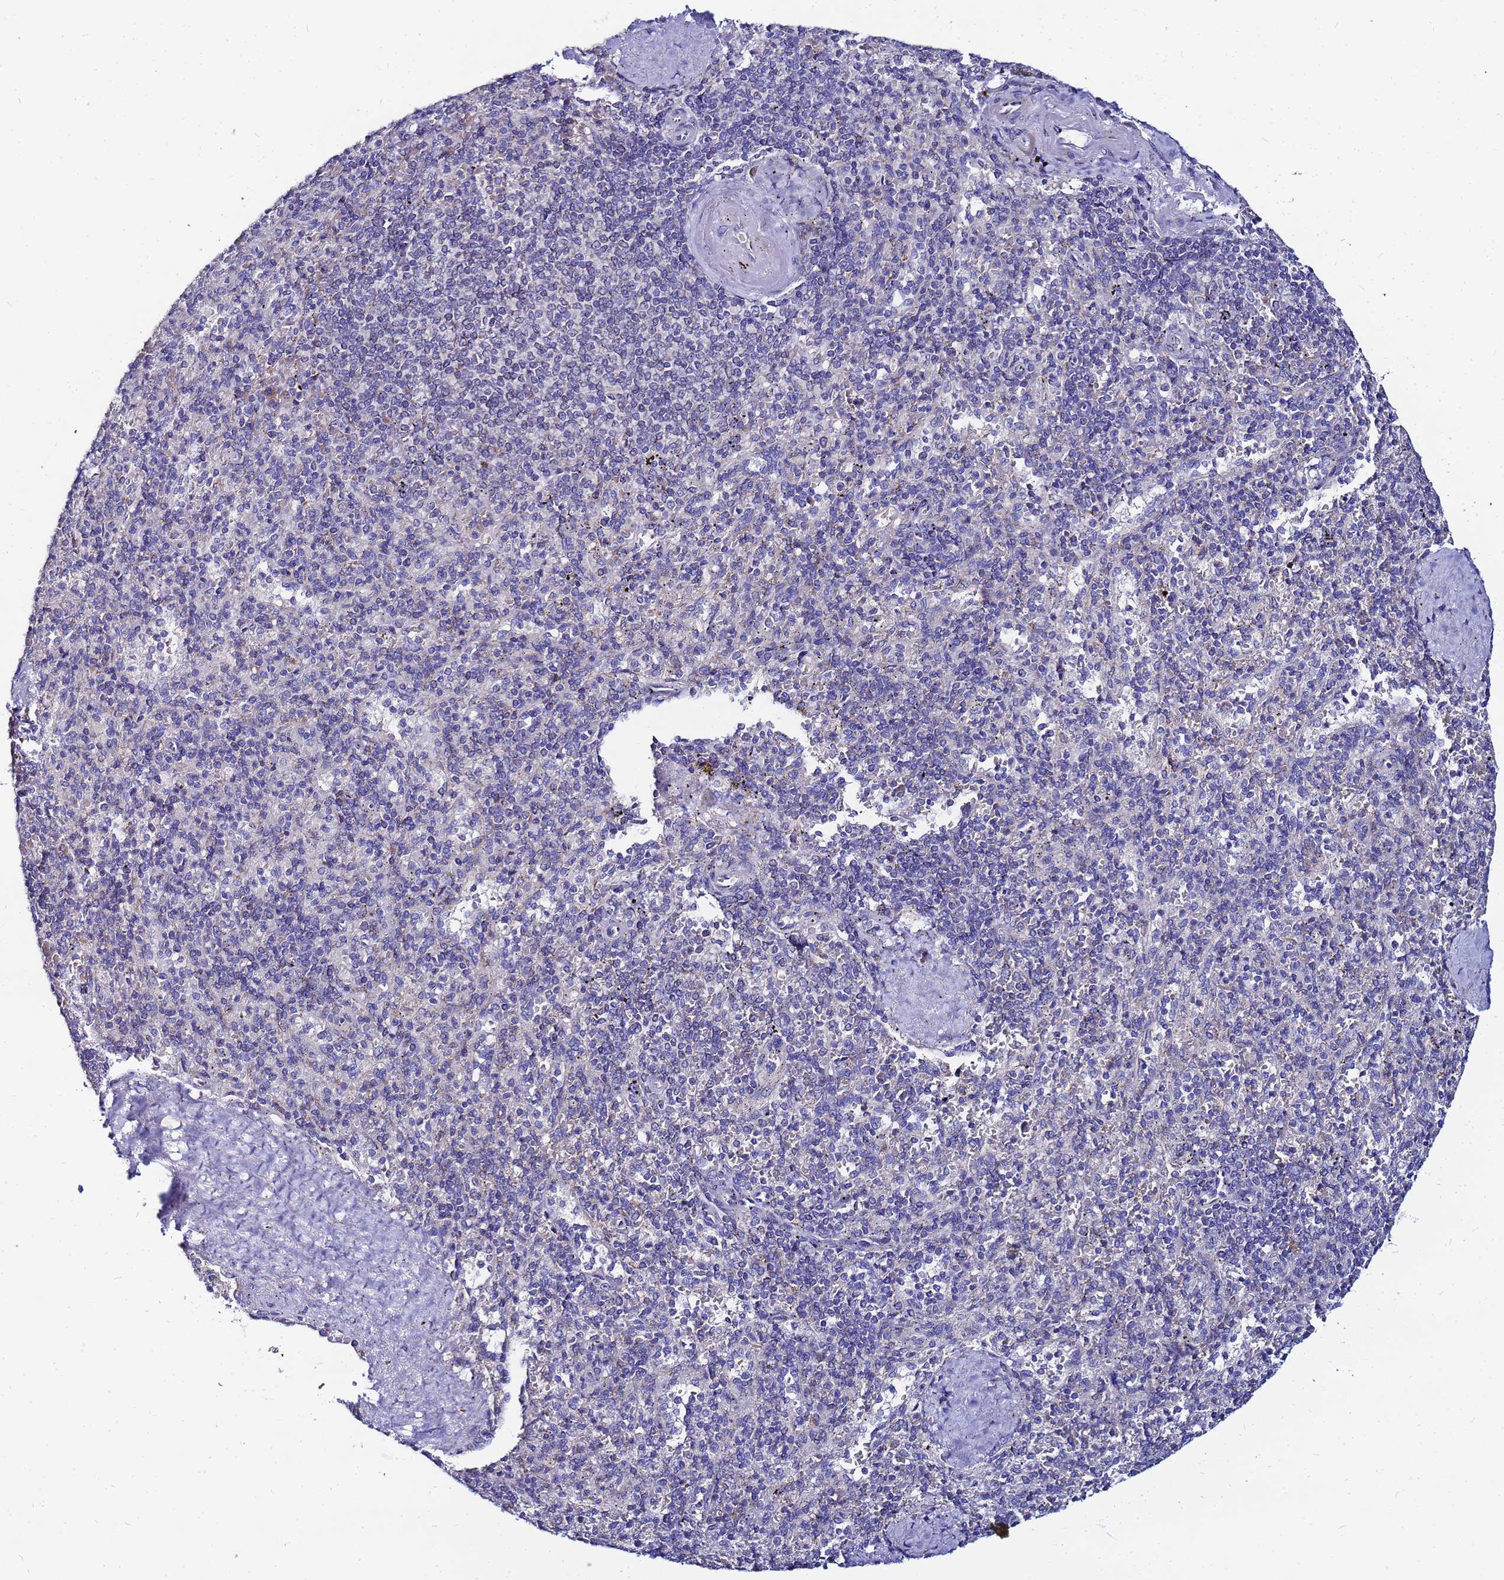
{"staining": {"intensity": "negative", "quantity": "none", "location": "none"}, "tissue": "spleen", "cell_type": "Cells in red pulp", "image_type": "normal", "snomed": [{"axis": "morphology", "description": "Normal tissue, NOS"}, {"axis": "topography", "description": "Spleen"}], "caption": "IHC photomicrograph of benign spleen: spleen stained with DAB shows no significant protein staining in cells in red pulp.", "gene": "FAHD2A", "patient": {"sex": "male", "age": 82}}